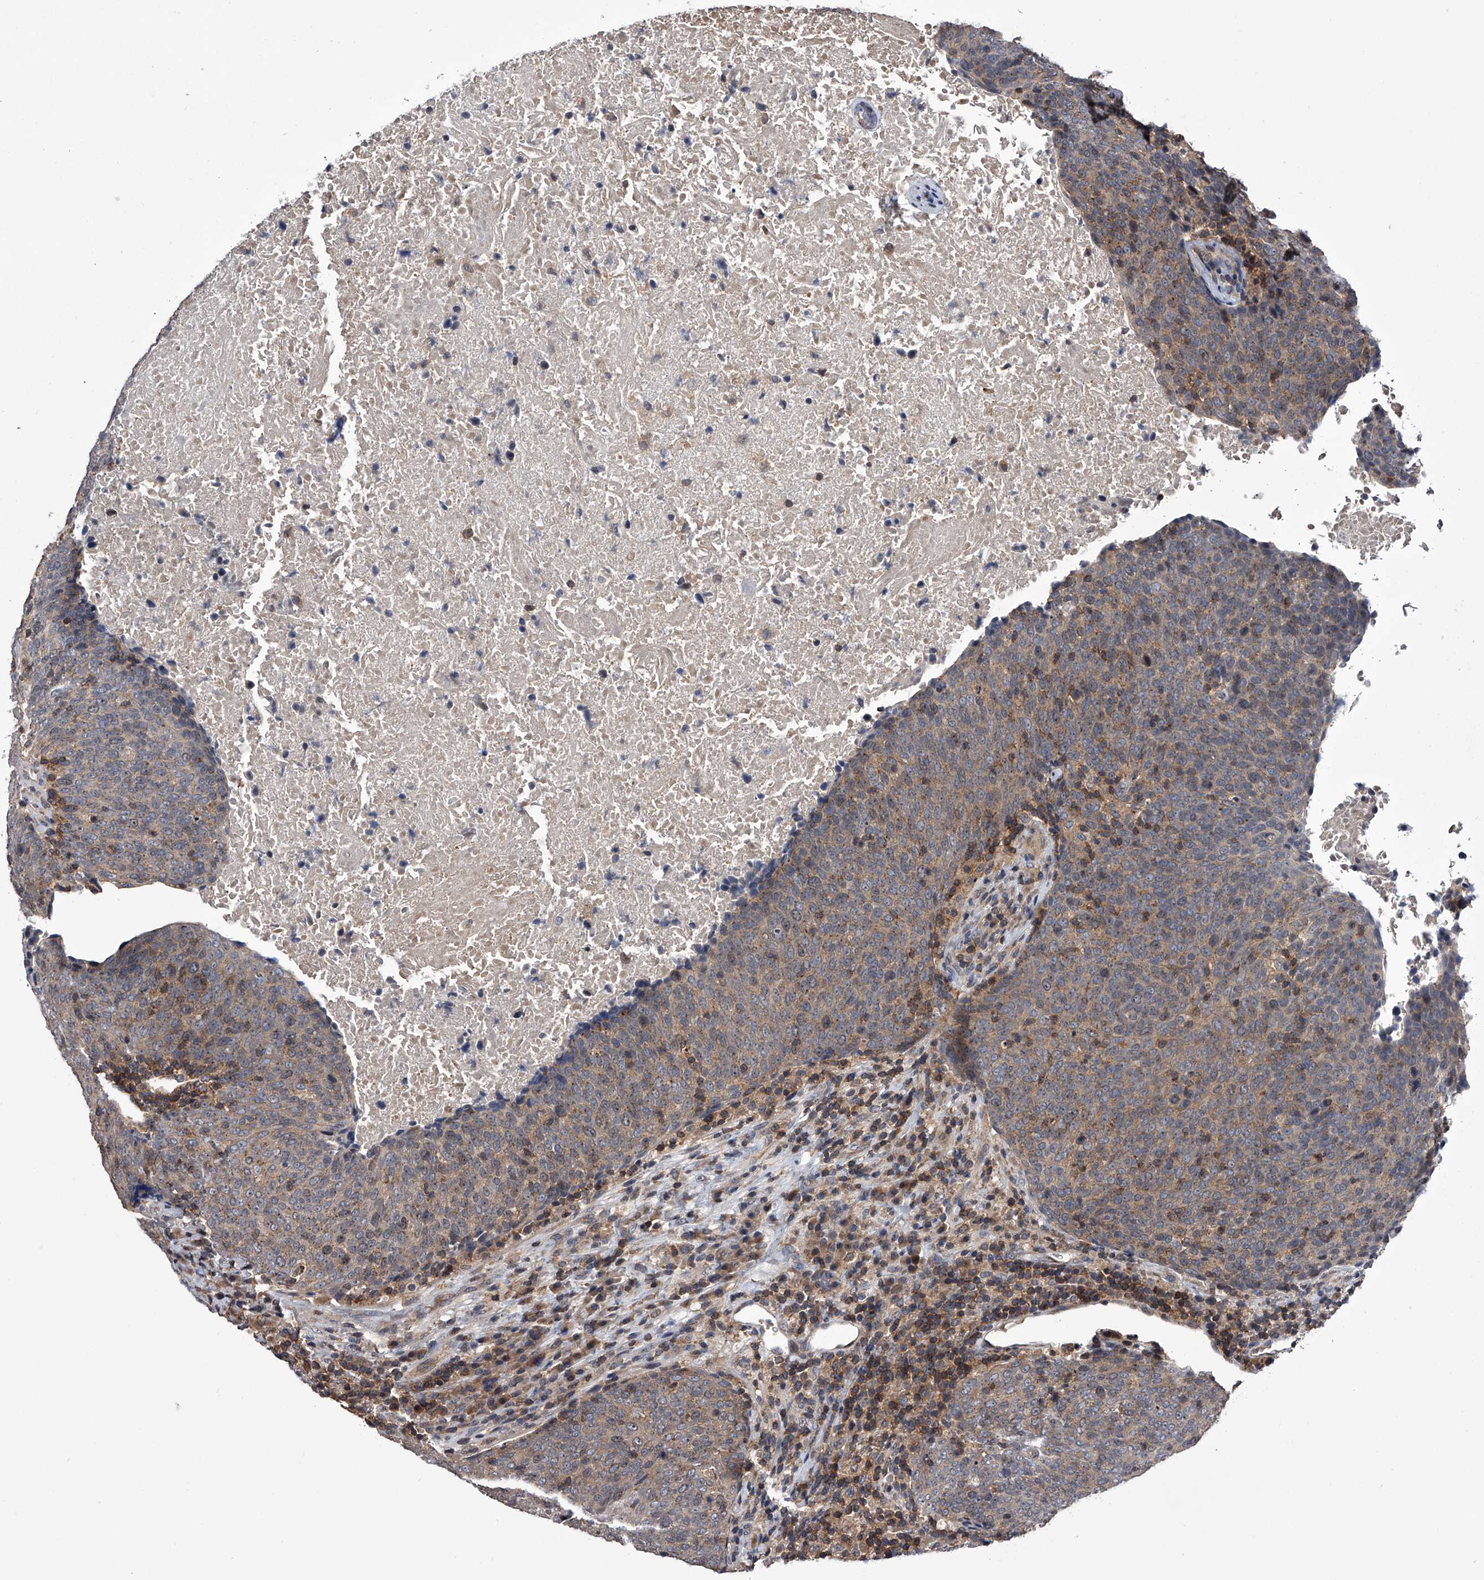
{"staining": {"intensity": "weak", "quantity": ">75%", "location": "cytoplasmic/membranous"}, "tissue": "head and neck cancer", "cell_type": "Tumor cells", "image_type": "cancer", "snomed": [{"axis": "morphology", "description": "Squamous cell carcinoma, NOS"}, {"axis": "morphology", "description": "Squamous cell carcinoma, metastatic, NOS"}, {"axis": "topography", "description": "Lymph node"}, {"axis": "topography", "description": "Head-Neck"}], "caption": "Weak cytoplasmic/membranous protein expression is identified in about >75% of tumor cells in head and neck metastatic squamous cell carcinoma.", "gene": "PAN3", "patient": {"sex": "male", "age": 62}}